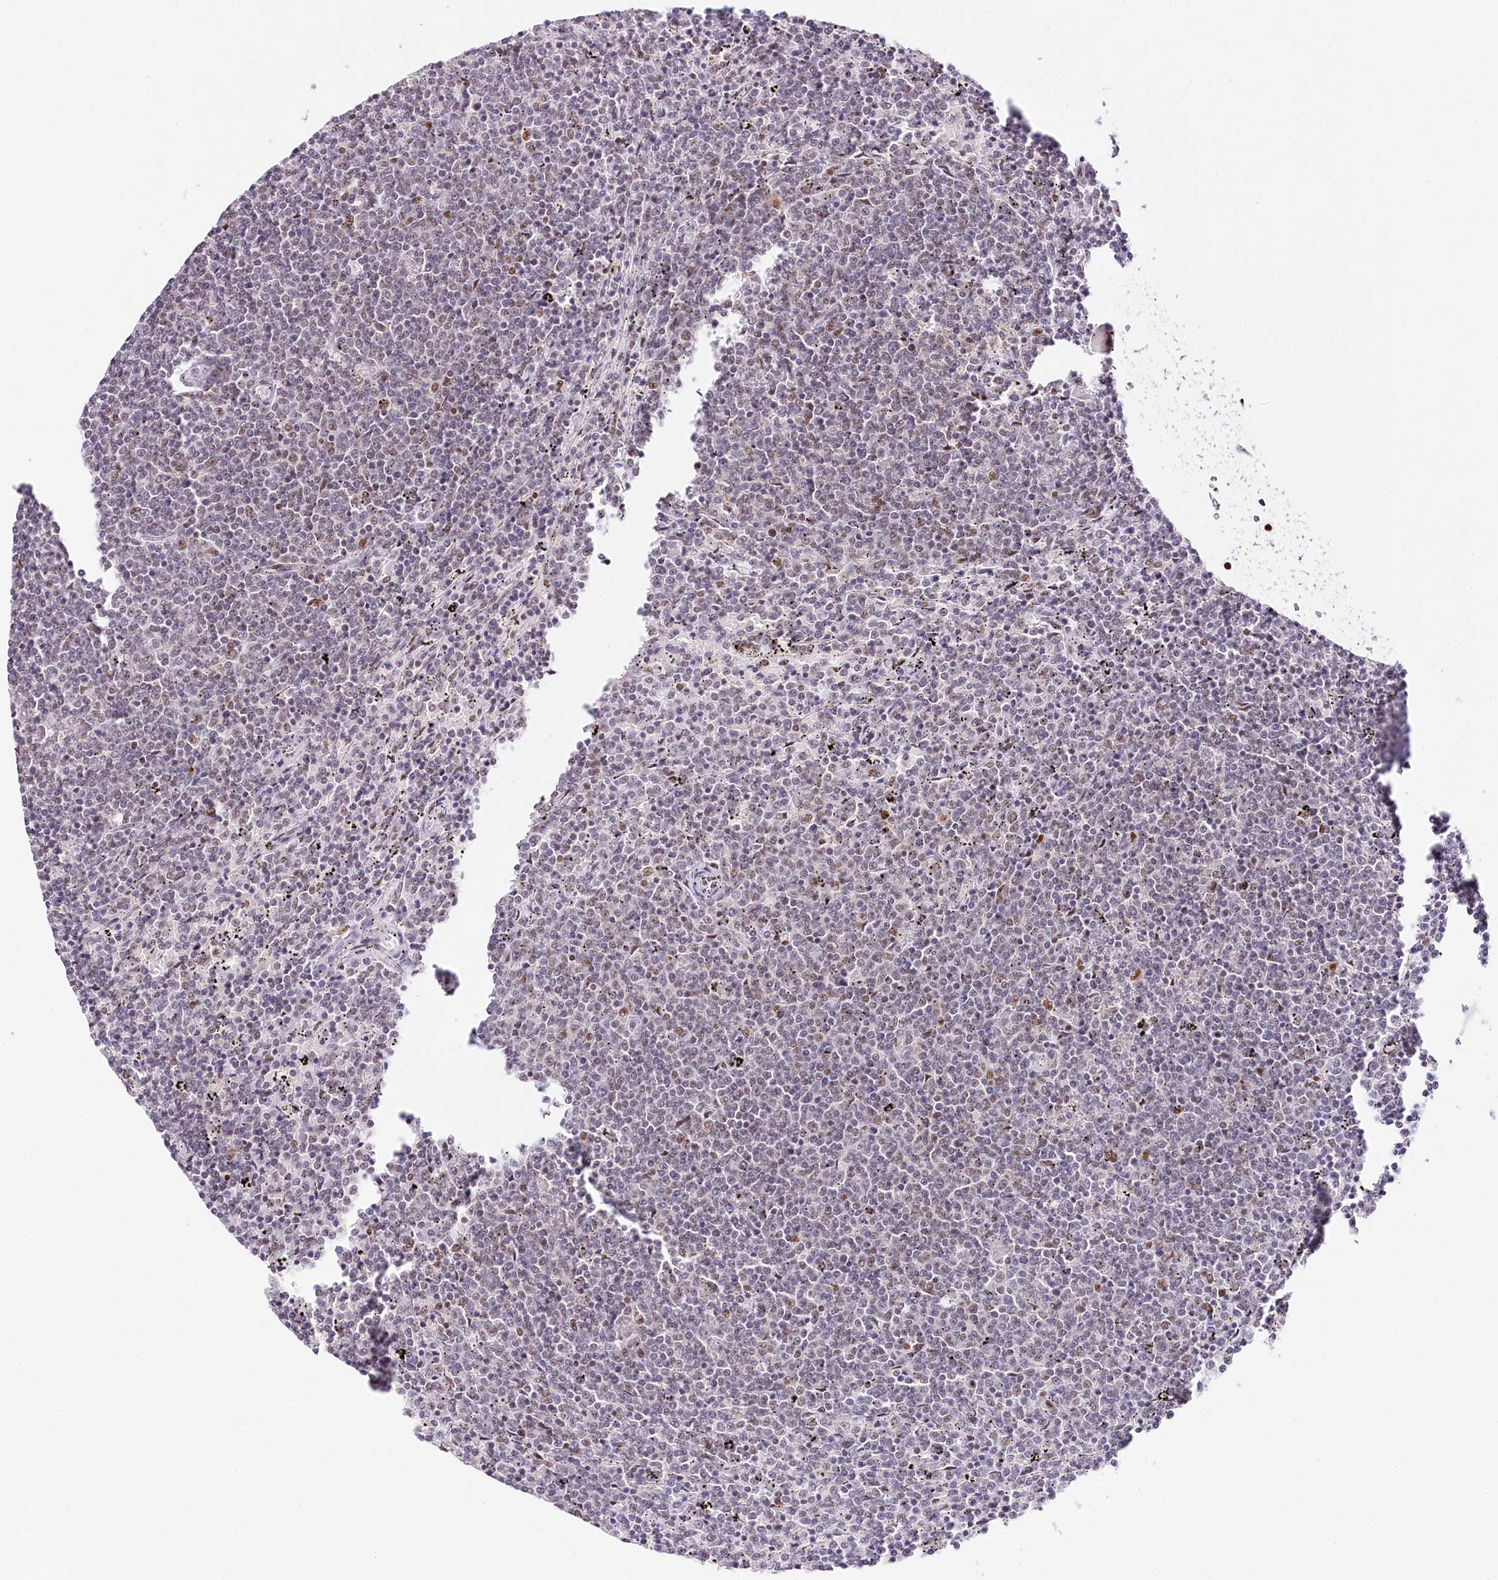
{"staining": {"intensity": "weak", "quantity": "25%-75%", "location": "nuclear"}, "tissue": "lymphoma", "cell_type": "Tumor cells", "image_type": "cancer", "snomed": [{"axis": "morphology", "description": "Malignant lymphoma, non-Hodgkin's type, Low grade"}, {"axis": "topography", "description": "Spleen"}], "caption": "Immunohistochemical staining of lymphoma exhibits low levels of weak nuclear staining in about 25%-75% of tumor cells.", "gene": "TP53", "patient": {"sex": "female", "age": 50}}